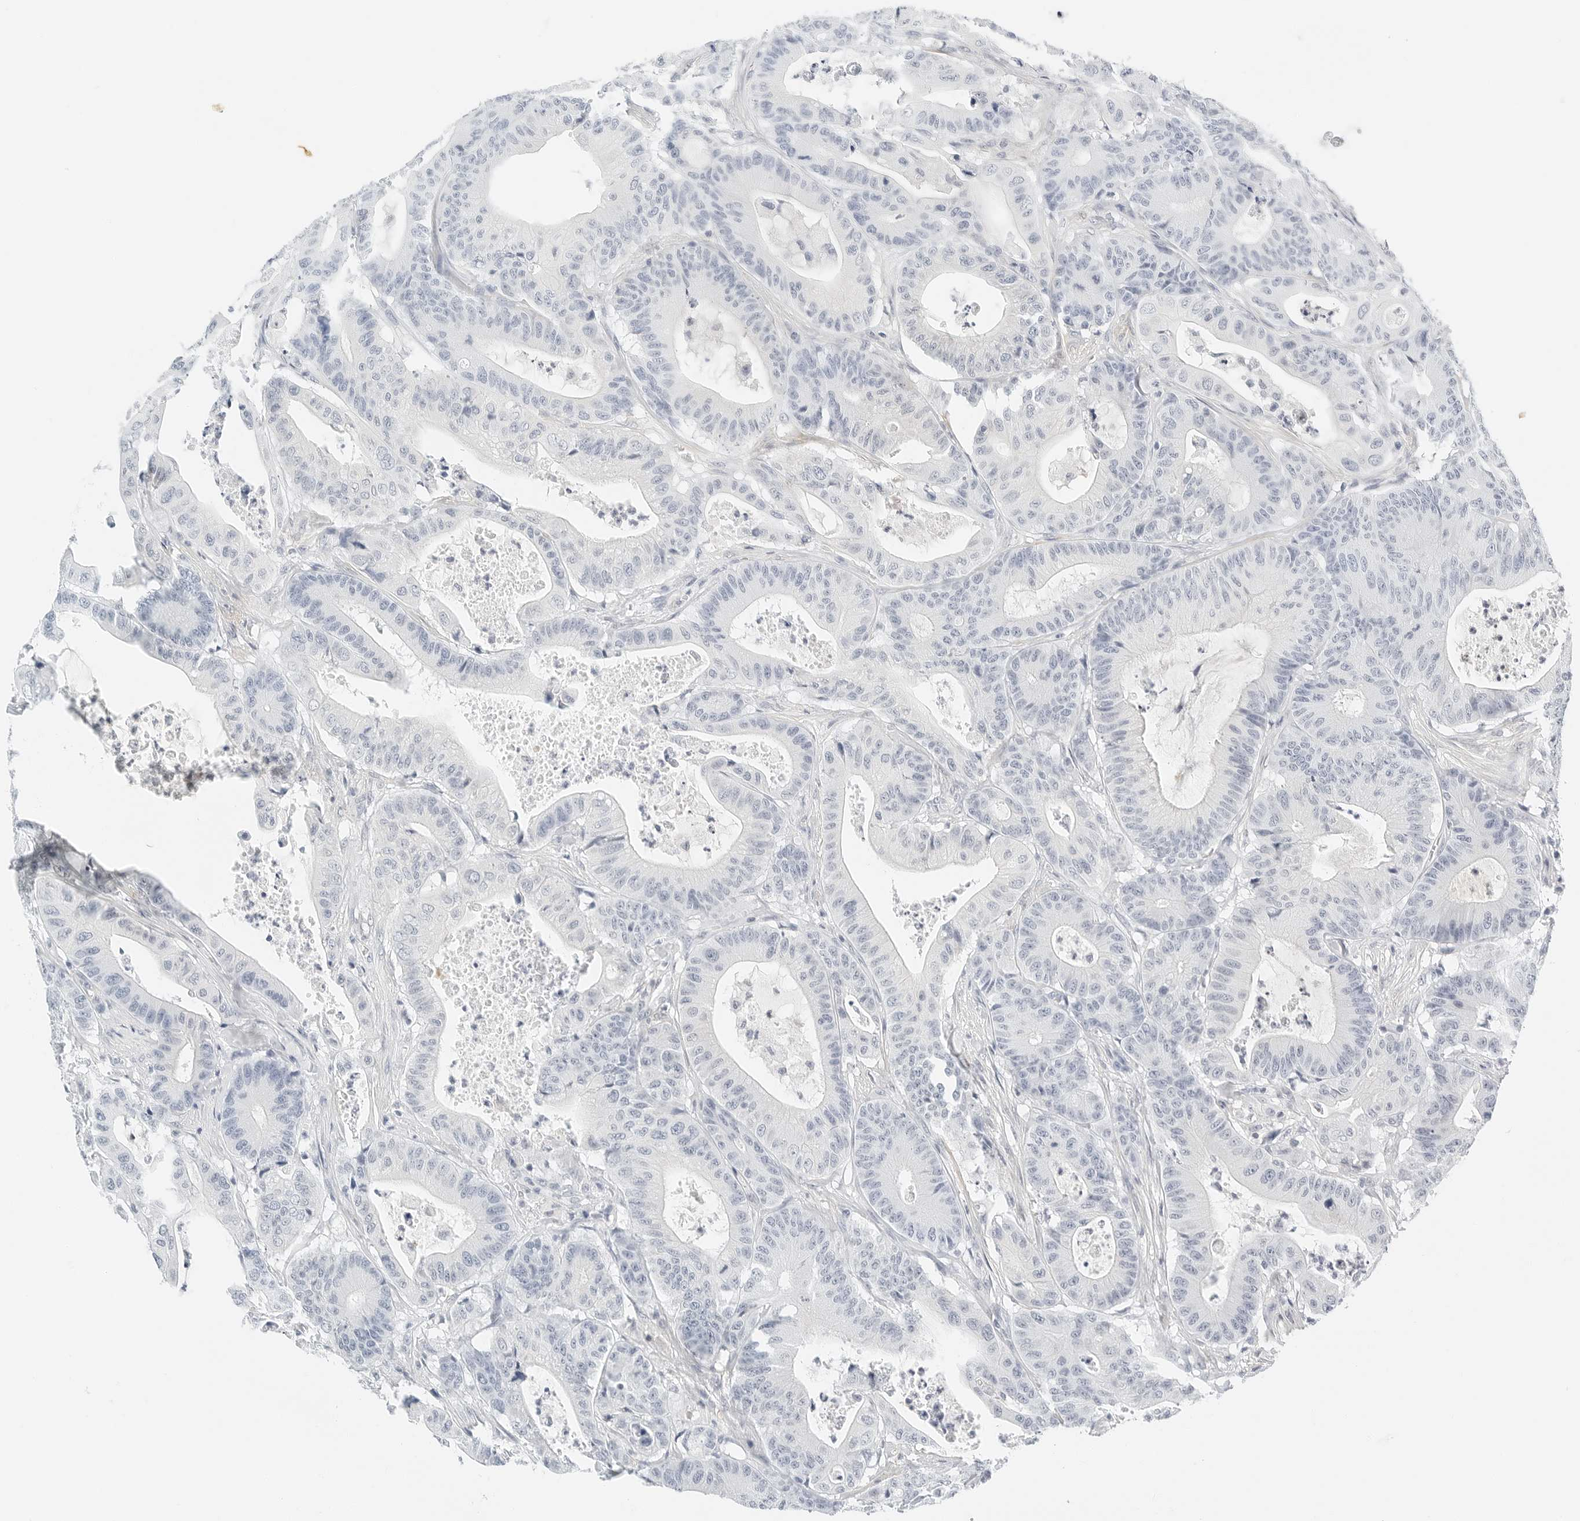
{"staining": {"intensity": "negative", "quantity": "none", "location": "none"}, "tissue": "colorectal cancer", "cell_type": "Tumor cells", "image_type": "cancer", "snomed": [{"axis": "morphology", "description": "Adenocarcinoma, NOS"}, {"axis": "topography", "description": "Colon"}], "caption": "High magnification brightfield microscopy of colorectal cancer stained with DAB (3,3'-diaminobenzidine) (brown) and counterstained with hematoxylin (blue): tumor cells show no significant expression. Brightfield microscopy of immunohistochemistry (IHC) stained with DAB (3,3'-diaminobenzidine) (brown) and hematoxylin (blue), captured at high magnification.", "gene": "PKDCC", "patient": {"sex": "female", "age": 84}}